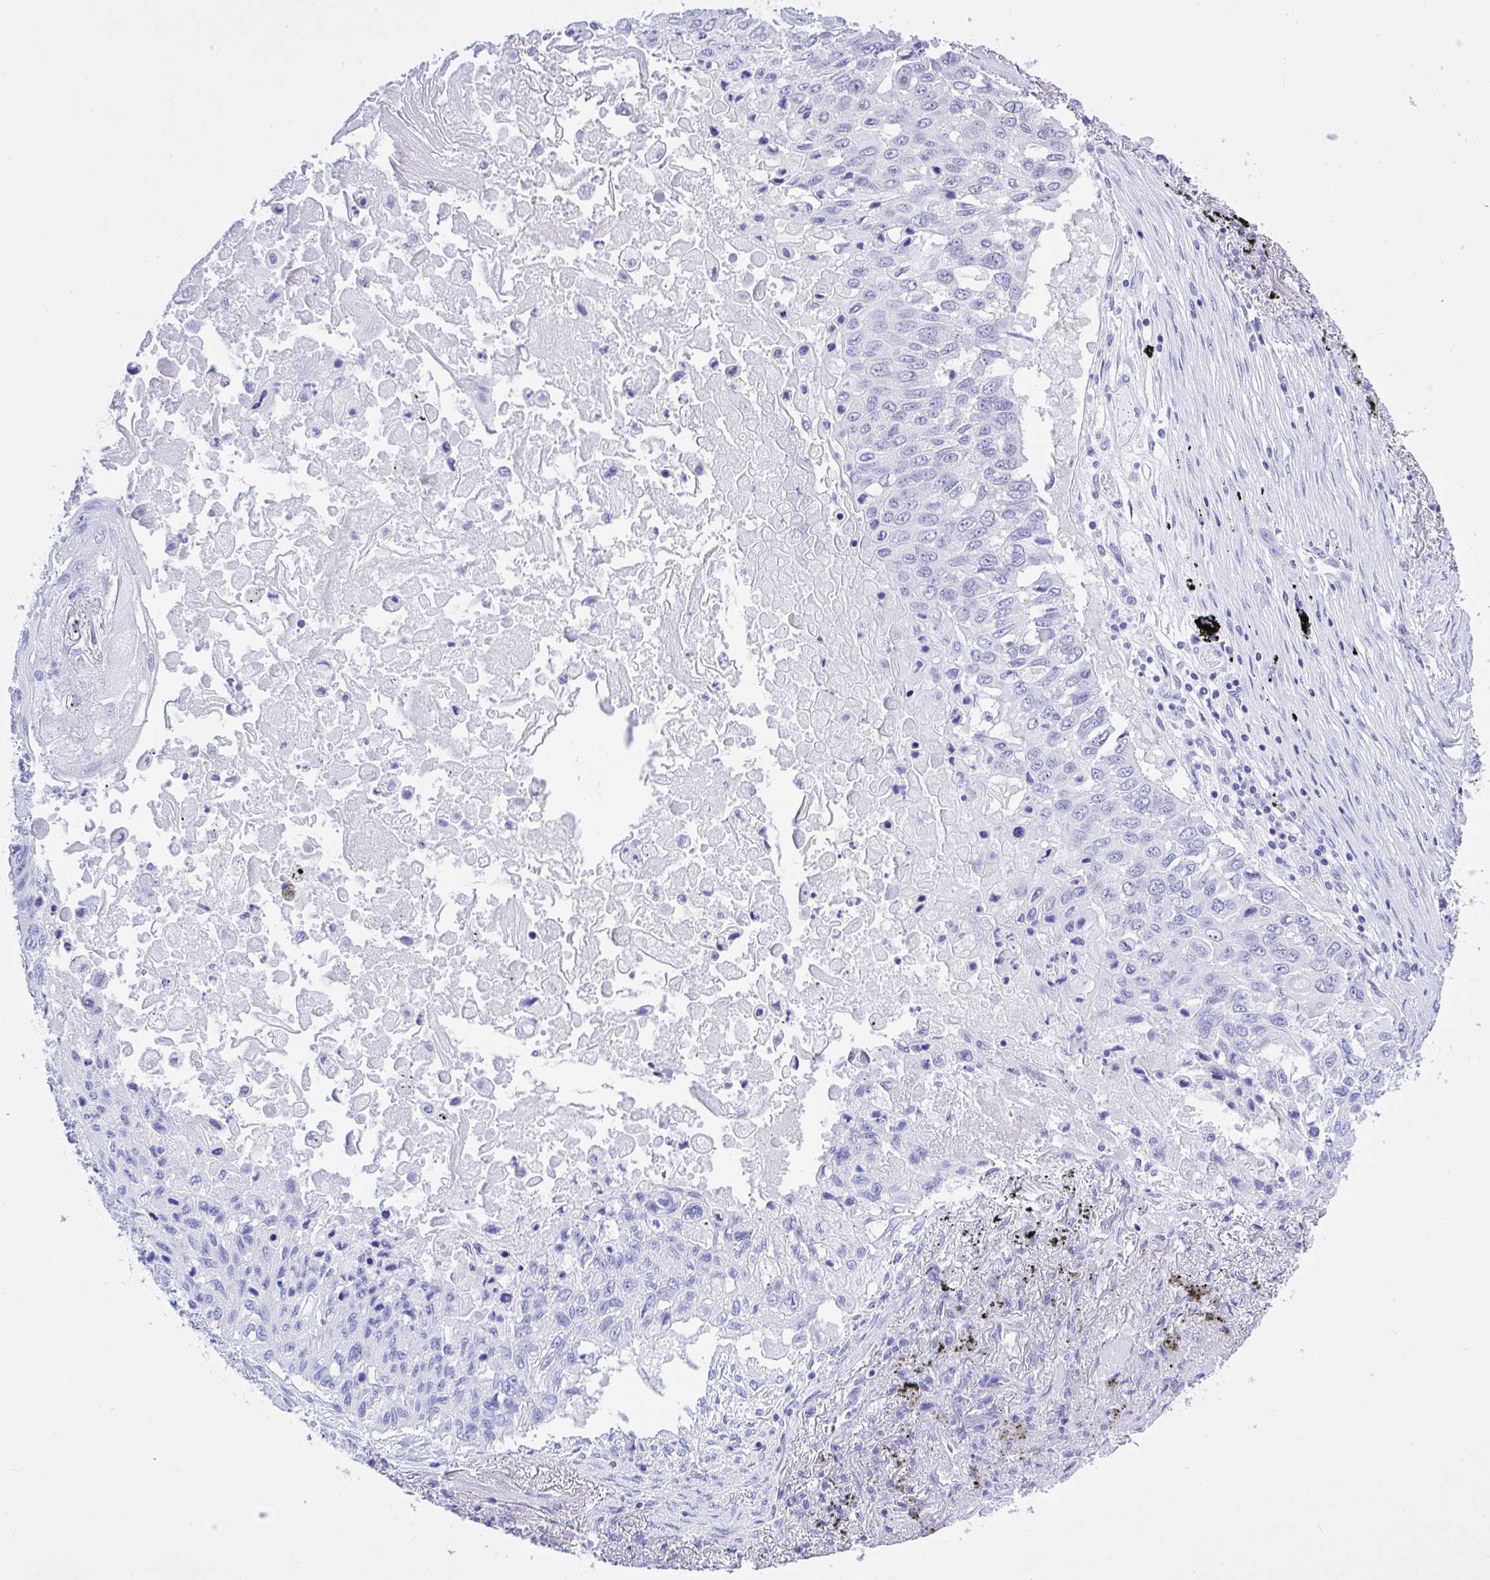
{"staining": {"intensity": "negative", "quantity": "none", "location": "none"}, "tissue": "lung cancer", "cell_type": "Tumor cells", "image_type": "cancer", "snomed": [{"axis": "morphology", "description": "Squamous cell carcinoma, NOS"}, {"axis": "topography", "description": "Lung"}], "caption": "An immunohistochemistry (IHC) histopathology image of lung cancer (squamous cell carcinoma) is shown. There is no staining in tumor cells of lung cancer (squamous cell carcinoma).", "gene": "THOP1", "patient": {"sex": "male", "age": 75}}